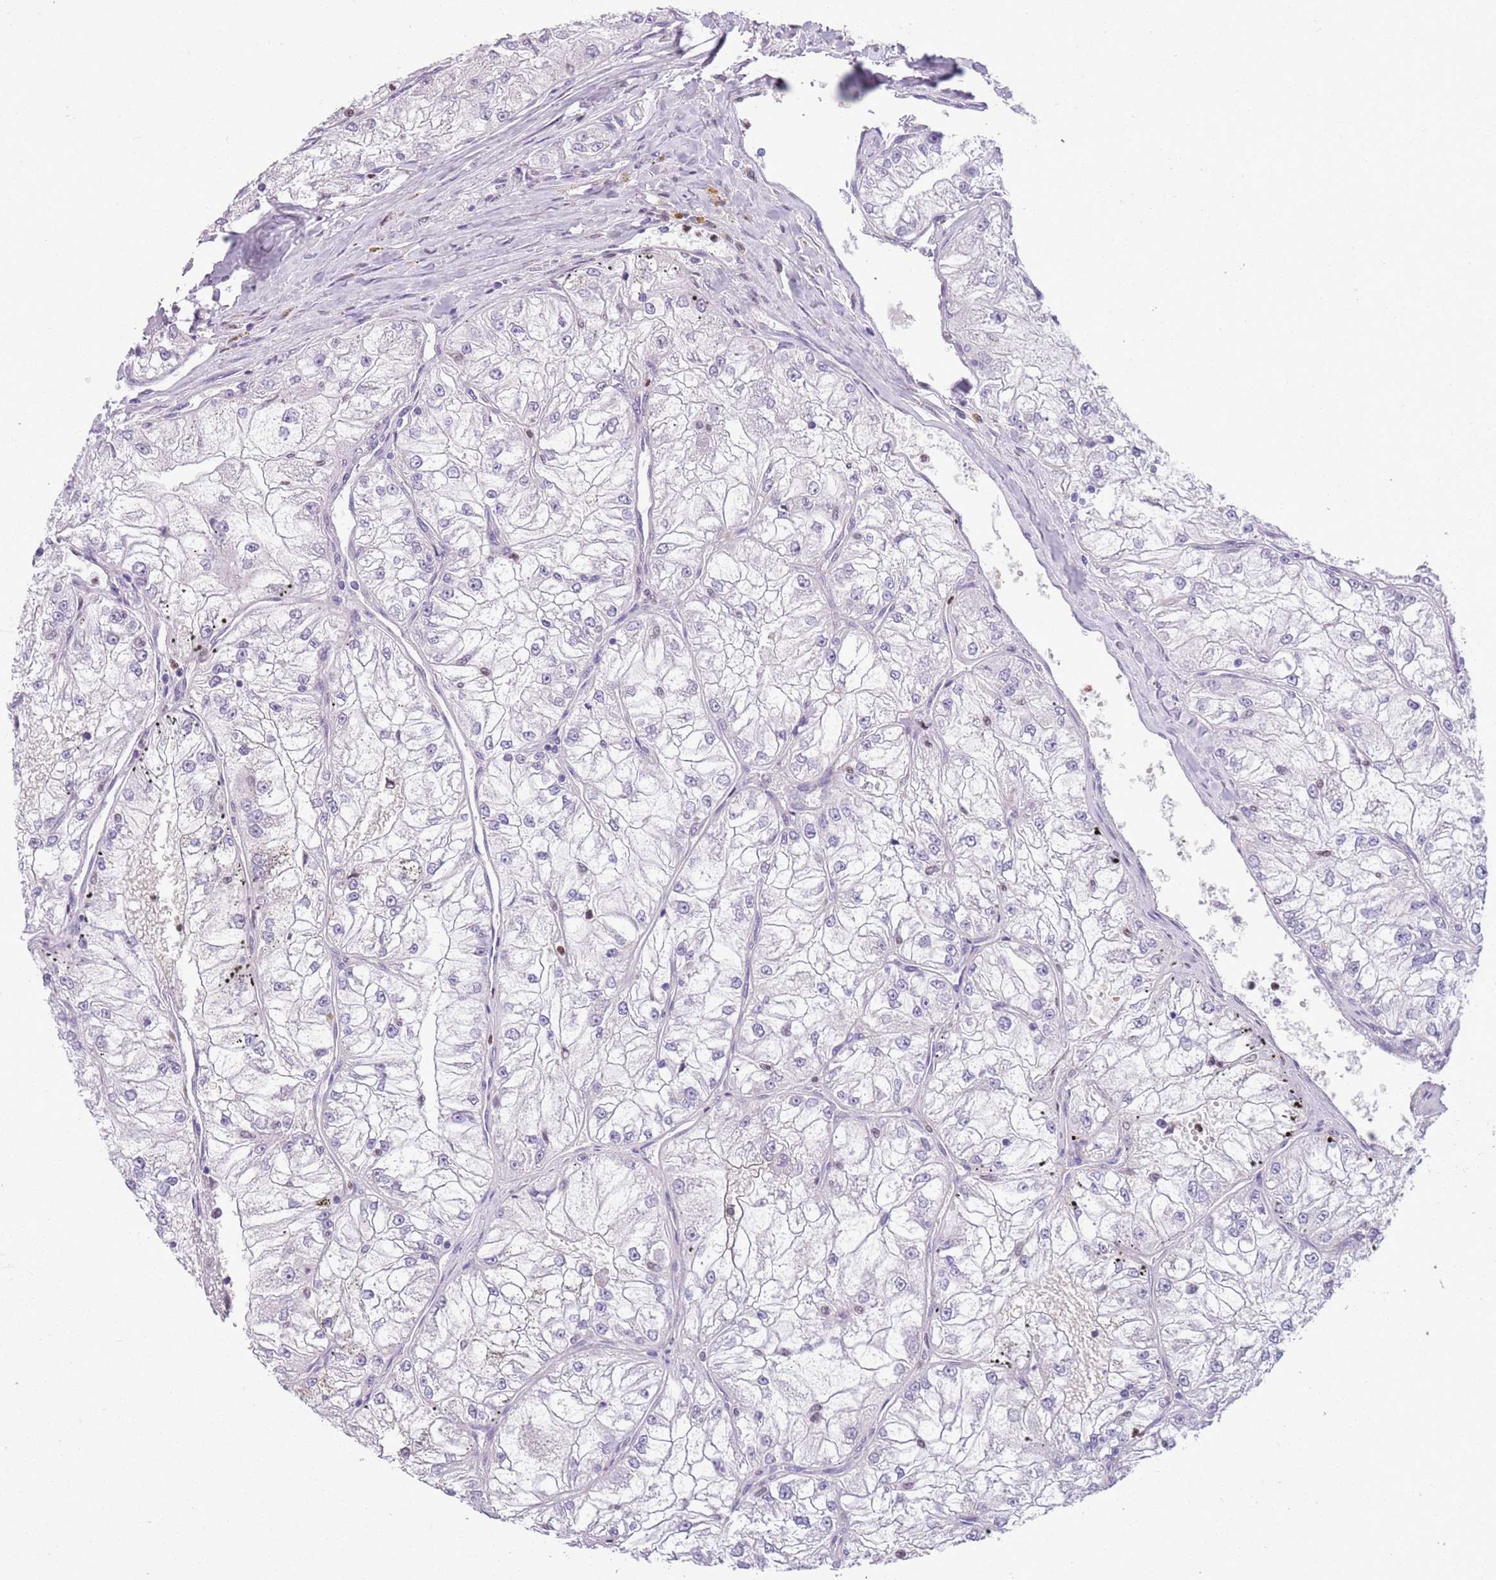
{"staining": {"intensity": "negative", "quantity": "none", "location": "none"}, "tissue": "renal cancer", "cell_type": "Tumor cells", "image_type": "cancer", "snomed": [{"axis": "morphology", "description": "Adenocarcinoma, NOS"}, {"axis": "topography", "description": "Kidney"}], "caption": "A high-resolution photomicrograph shows immunohistochemistry staining of renal adenocarcinoma, which shows no significant positivity in tumor cells.", "gene": "ADCY7", "patient": {"sex": "female", "age": 72}}